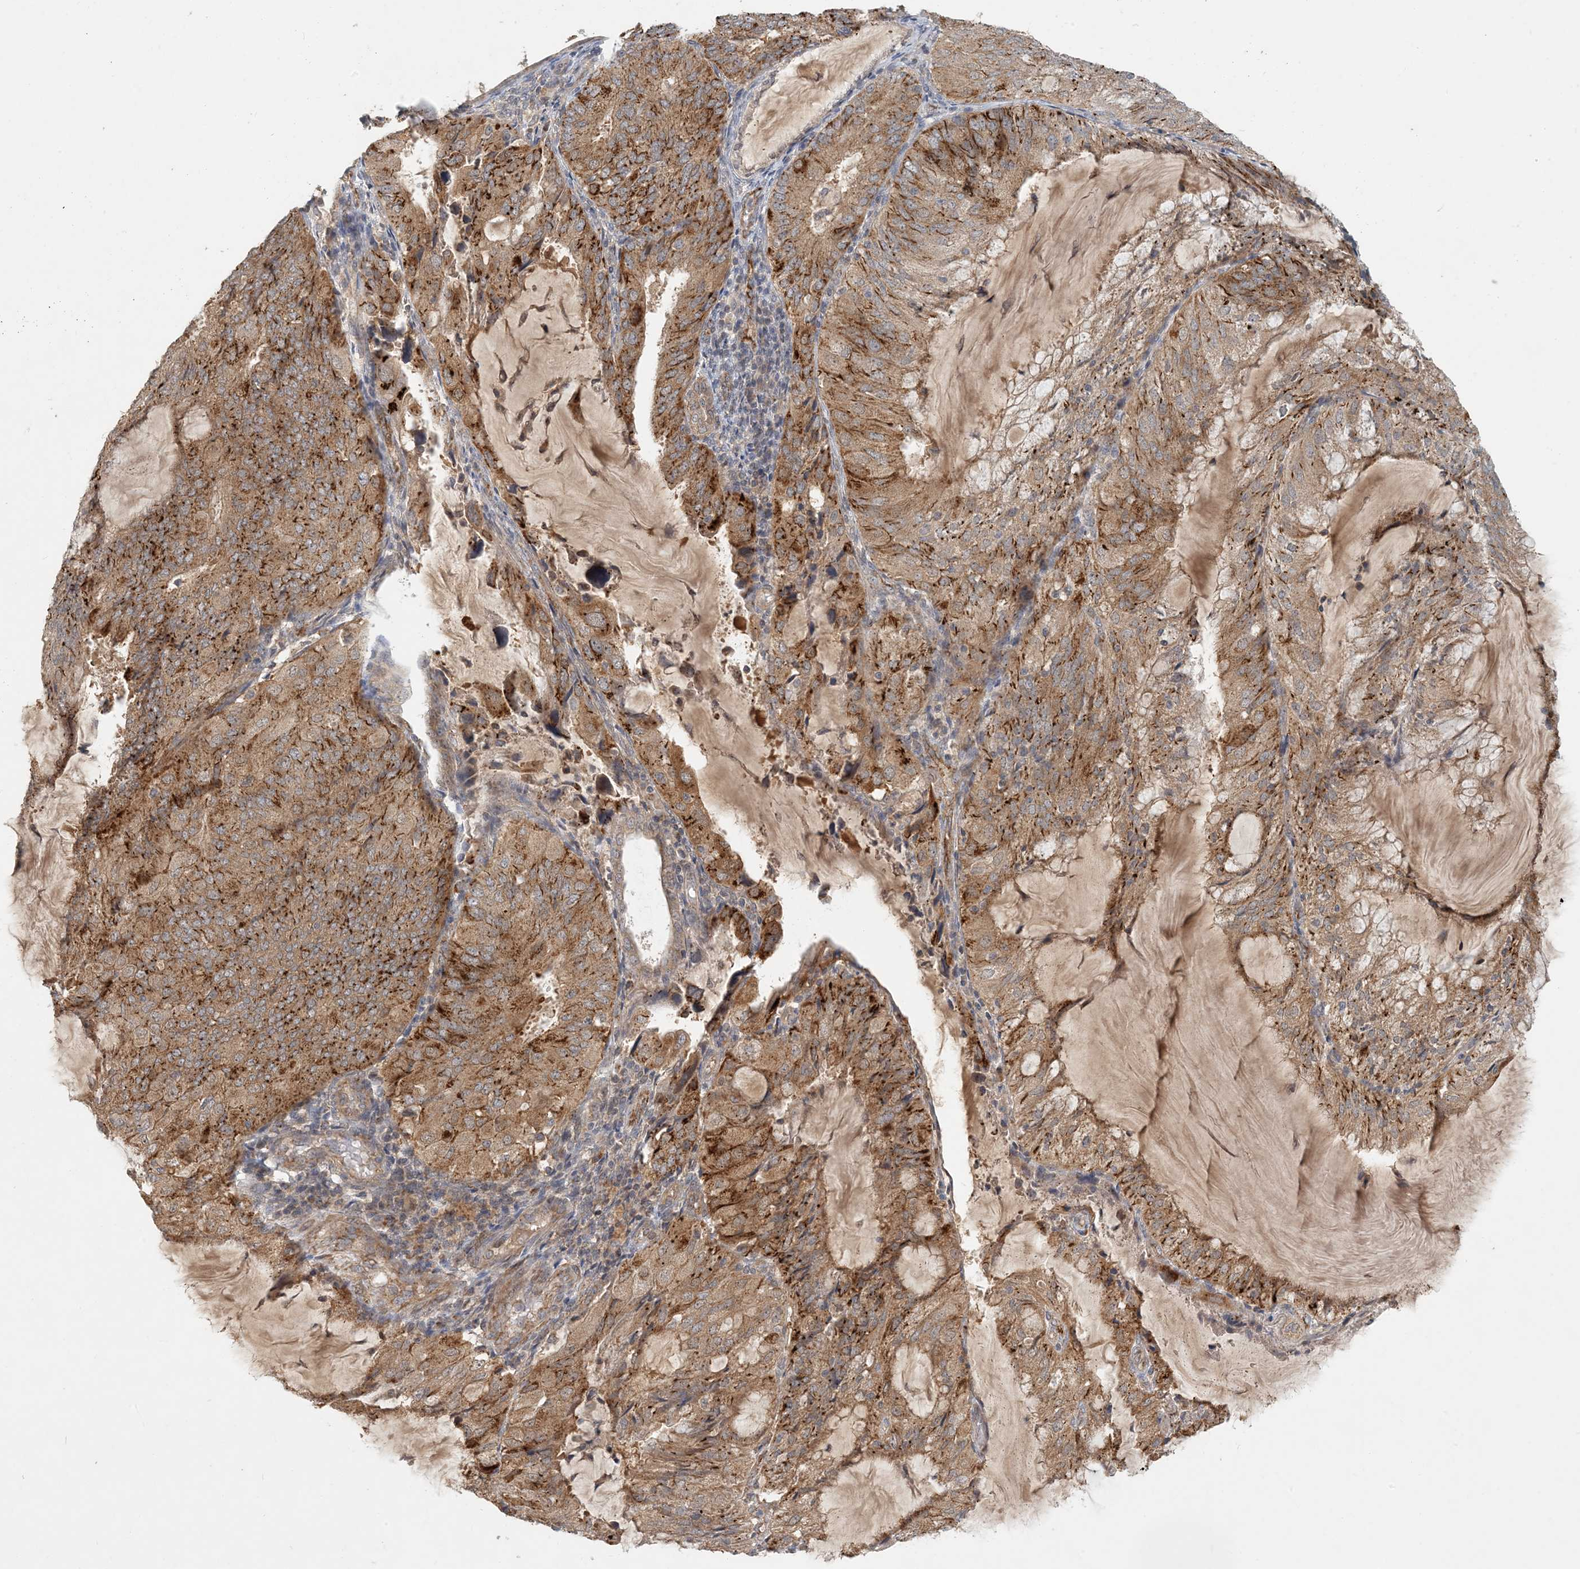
{"staining": {"intensity": "strong", "quantity": ">75%", "location": "cytoplasmic/membranous"}, "tissue": "endometrial cancer", "cell_type": "Tumor cells", "image_type": "cancer", "snomed": [{"axis": "morphology", "description": "Adenocarcinoma, NOS"}, {"axis": "topography", "description": "Endometrium"}], "caption": "Brown immunohistochemical staining in human adenocarcinoma (endometrial) displays strong cytoplasmic/membranous positivity in about >75% of tumor cells. The protein is stained brown, and the nuclei are stained in blue (DAB IHC with brightfield microscopy, high magnification).", "gene": "ZBTB3", "patient": {"sex": "female", "age": 81}}